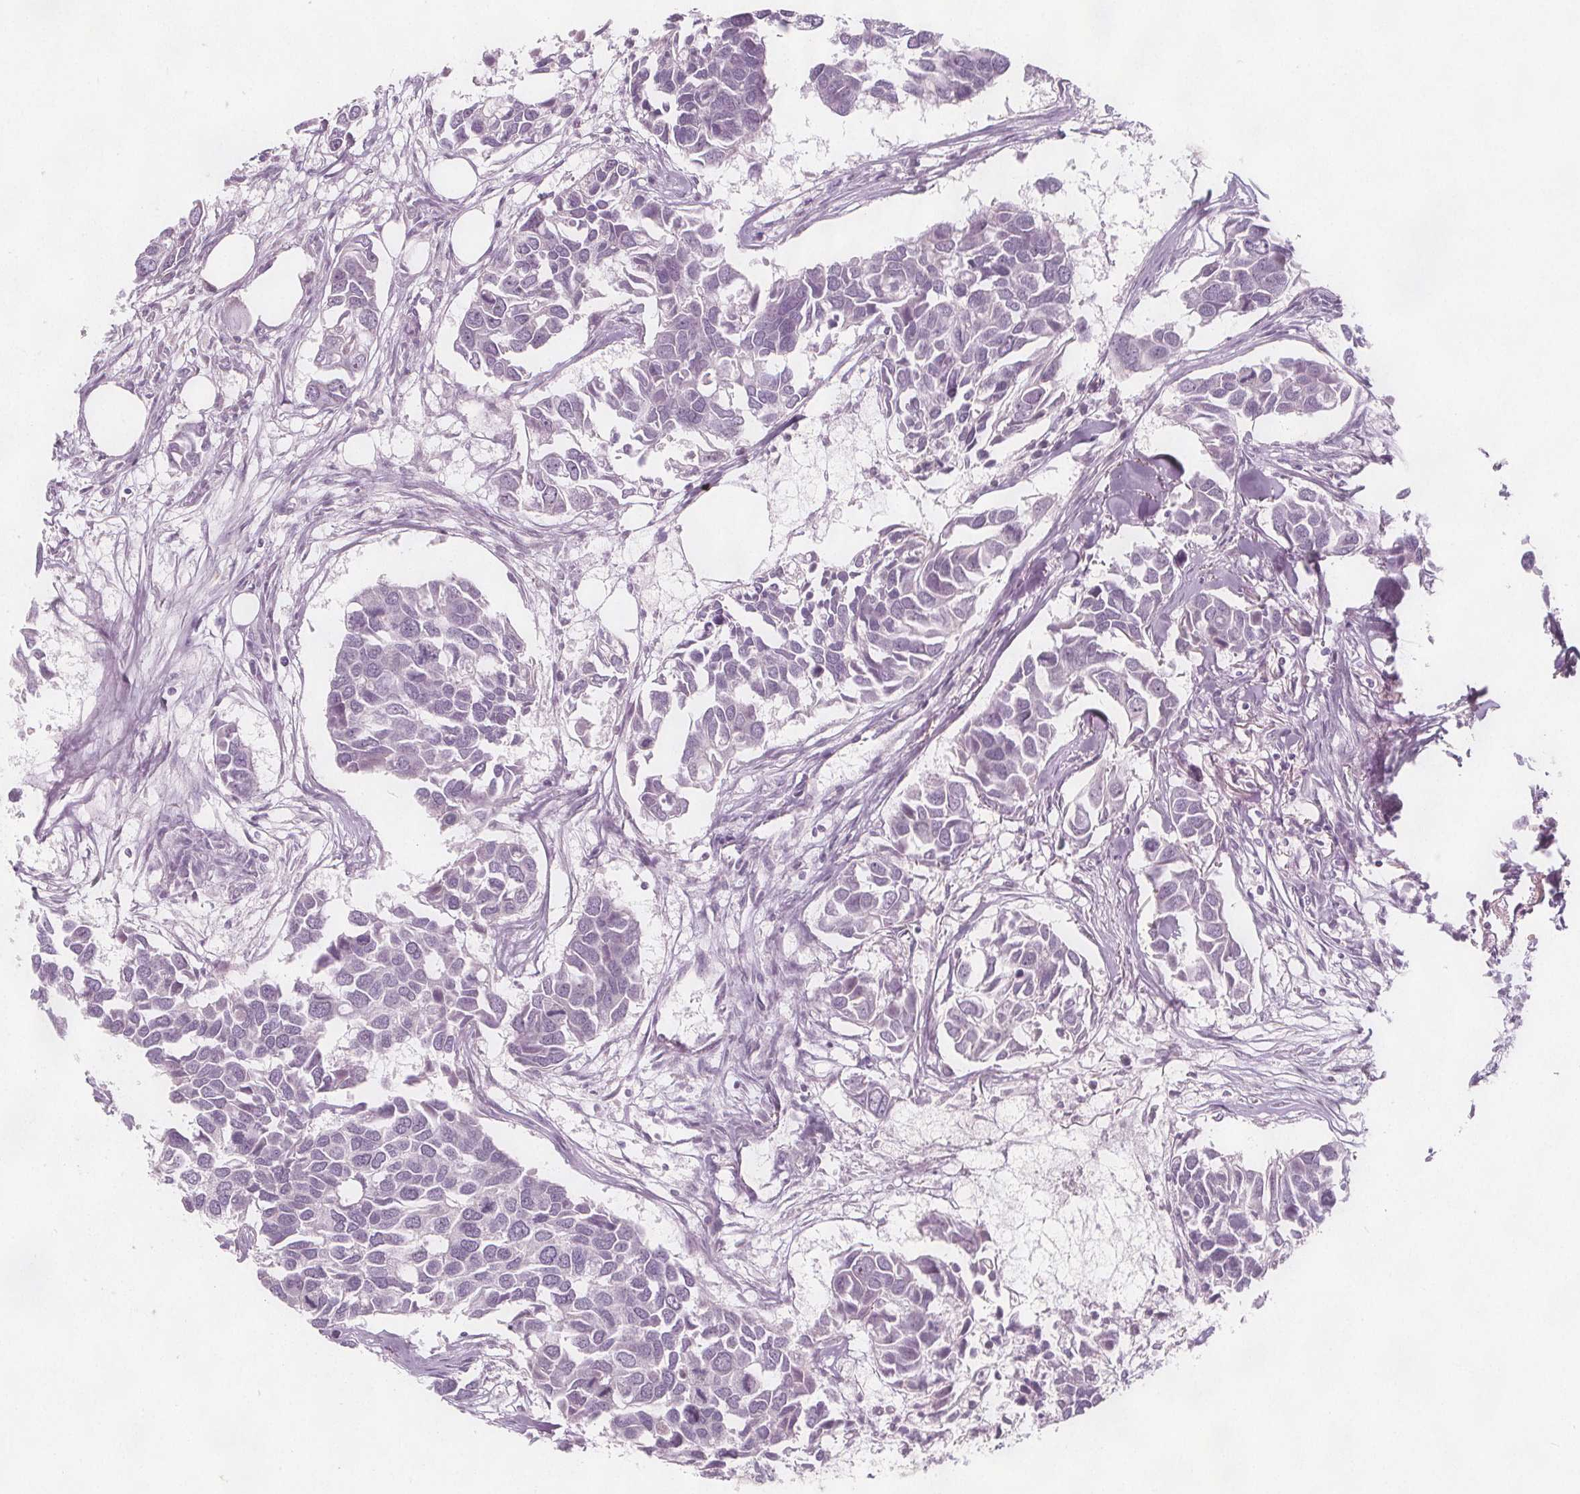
{"staining": {"intensity": "negative", "quantity": "none", "location": "none"}, "tissue": "breast cancer", "cell_type": "Tumor cells", "image_type": "cancer", "snomed": [{"axis": "morphology", "description": "Duct carcinoma"}, {"axis": "topography", "description": "Breast"}], "caption": "Immunohistochemistry histopathology image of human breast cancer (infiltrating ductal carcinoma) stained for a protein (brown), which reveals no expression in tumor cells.", "gene": "C1orf167", "patient": {"sex": "female", "age": 83}}